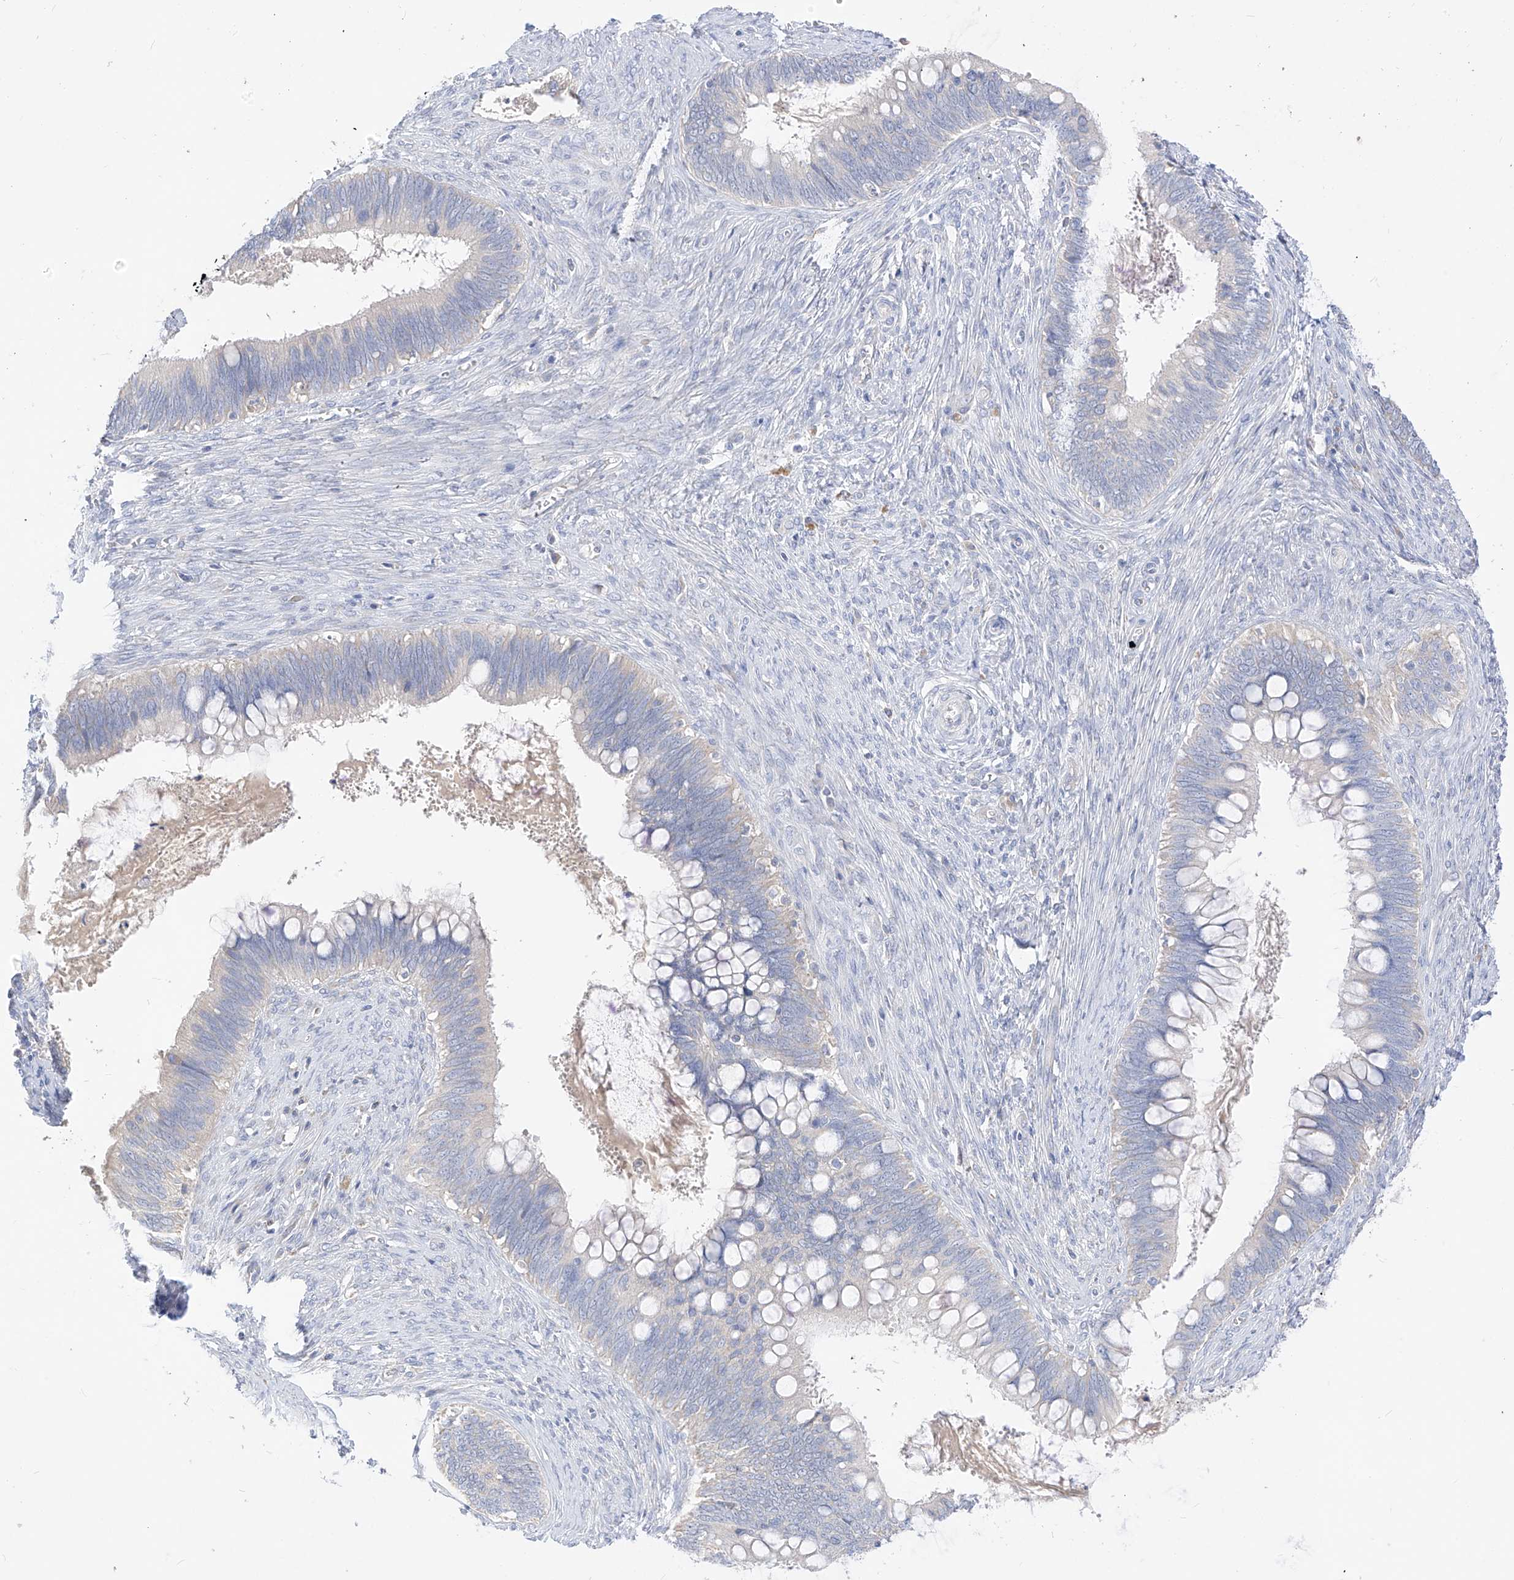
{"staining": {"intensity": "negative", "quantity": "none", "location": "none"}, "tissue": "cervical cancer", "cell_type": "Tumor cells", "image_type": "cancer", "snomed": [{"axis": "morphology", "description": "Adenocarcinoma, NOS"}, {"axis": "topography", "description": "Cervix"}], "caption": "Tumor cells show no significant protein expression in cervical adenocarcinoma.", "gene": "RASA2", "patient": {"sex": "female", "age": 42}}